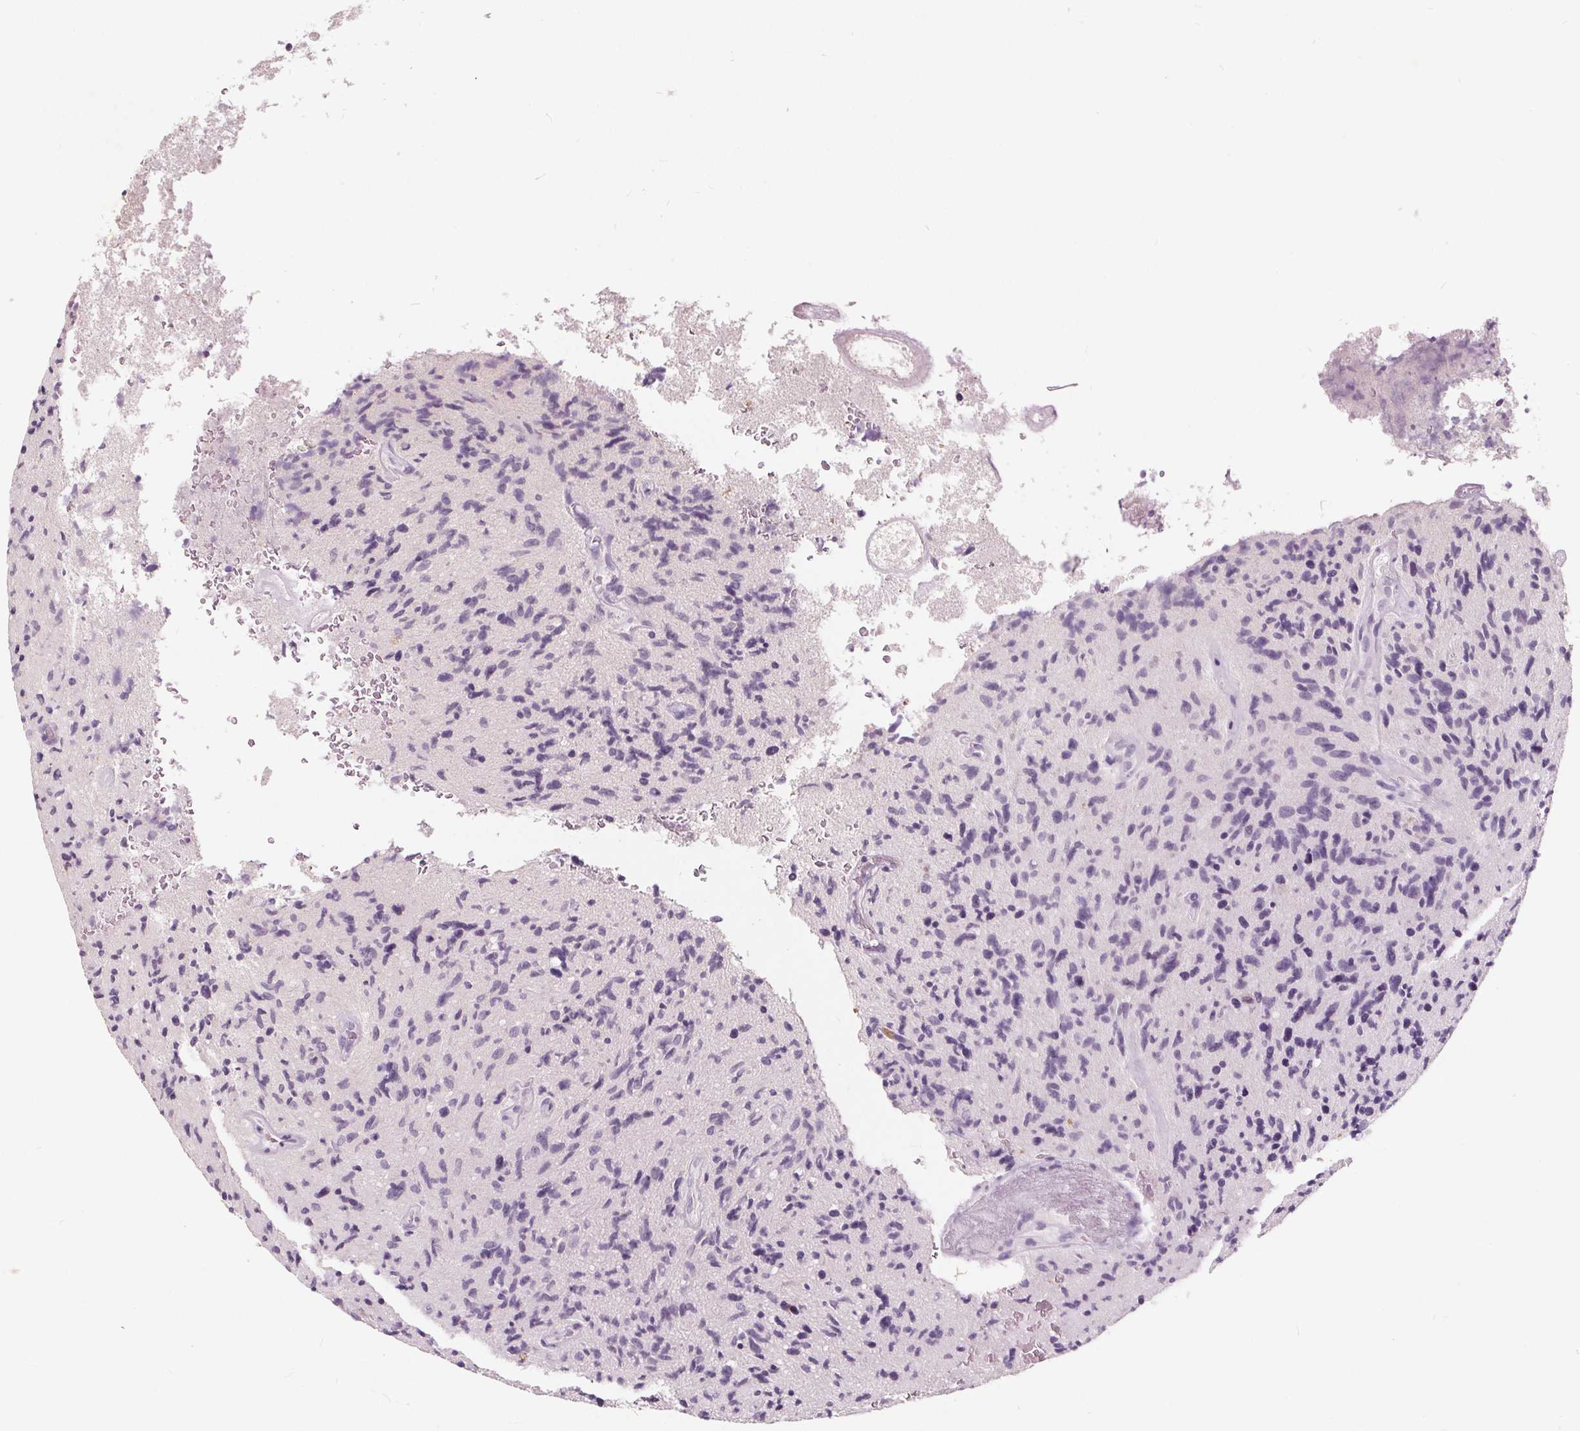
{"staining": {"intensity": "negative", "quantity": "none", "location": "none"}, "tissue": "glioma", "cell_type": "Tumor cells", "image_type": "cancer", "snomed": [{"axis": "morphology", "description": "Glioma, malignant, High grade"}, {"axis": "topography", "description": "Brain"}], "caption": "High magnification brightfield microscopy of malignant glioma (high-grade) stained with DAB (3,3'-diaminobenzidine) (brown) and counterstained with hematoxylin (blue): tumor cells show no significant staining. (Brightfield microscopy of DAB (3,3'-diaminobenzidine) immunohistochemistry at high magnification).", "gene": "PLA2G2E", "patient": {"sex": "male", "age": 54}}